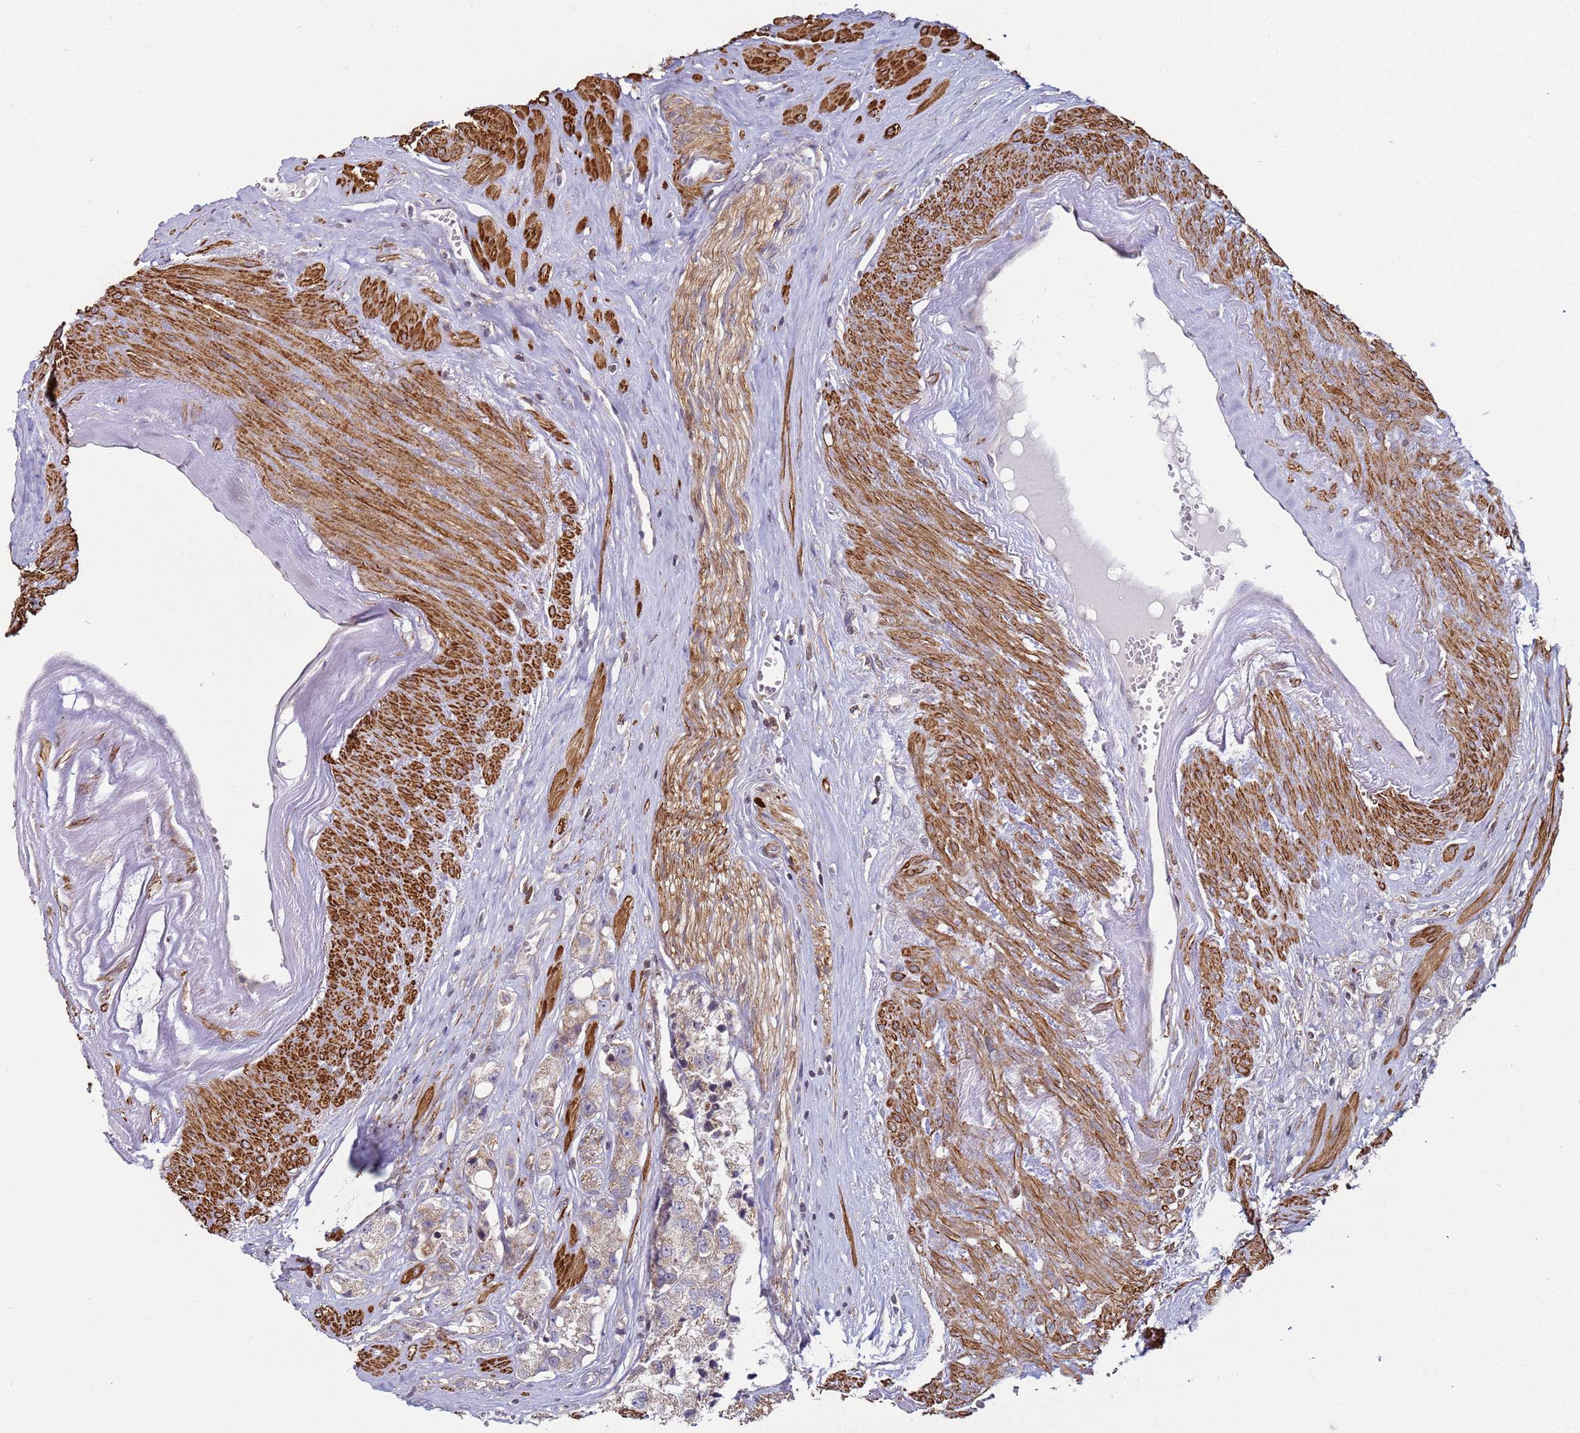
{"staining": {"intensity": "weak", "quantity": "<25%", "location": "cytoplasmic/membranous"}, "tissue": "prostate cancer", "cell_type": "Tumor cells", "image_type": "cancer", "snomed": [{"axis": "morphology", "description": "Adenocarcinoma, High grade"}, {"axis": "topography", "description": "Prostate"}], "caption": "Immunohistochemistry (IHC) micrograph of human prostate cancer stained for a protein (brown), which reveals no staining in tumor cells.", "gene": "SNAPC4", "patient": {"sex": "male", "age": 74}}